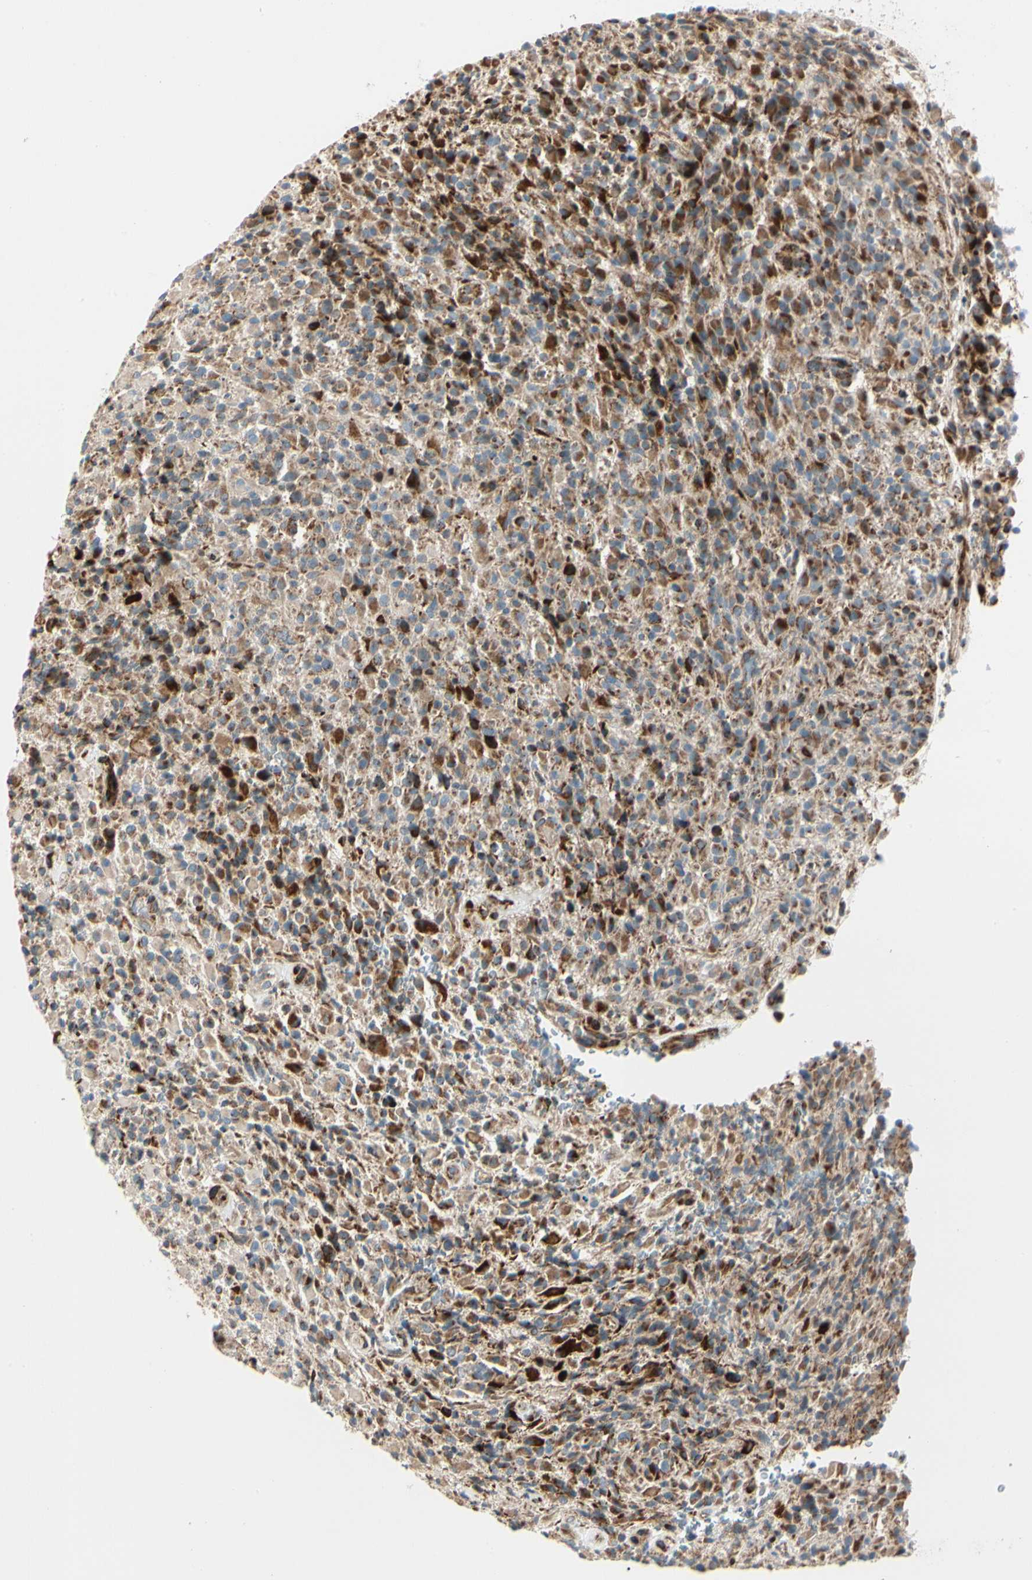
{"staining": {"intensity": "moderate", "quantity": ">75%", "location": "cytoplasmic/membranous"}, "tissue": "glioma", "cell_type": "Tumor cells", "image_type": "cancer", "snomed": [{"axis": "morphology", "description": "Glioma, malignant, High grade"}, {"axis": "topography", "description": "Brain"}], "caption": "High-grade glioma (malignant) stained with DAB immunohistochemistry (IHC) demonstrates medium levels of moderate cytoplasmic/membranous expression in approximately >75% of tumor cells. The staining is performed using DAB brown chromogen to label protein expression. The nuclei are counter-stained blue using hematoxylin.", "gene": "MRPL9", "patient": {"sex": "male", "age": 71}}